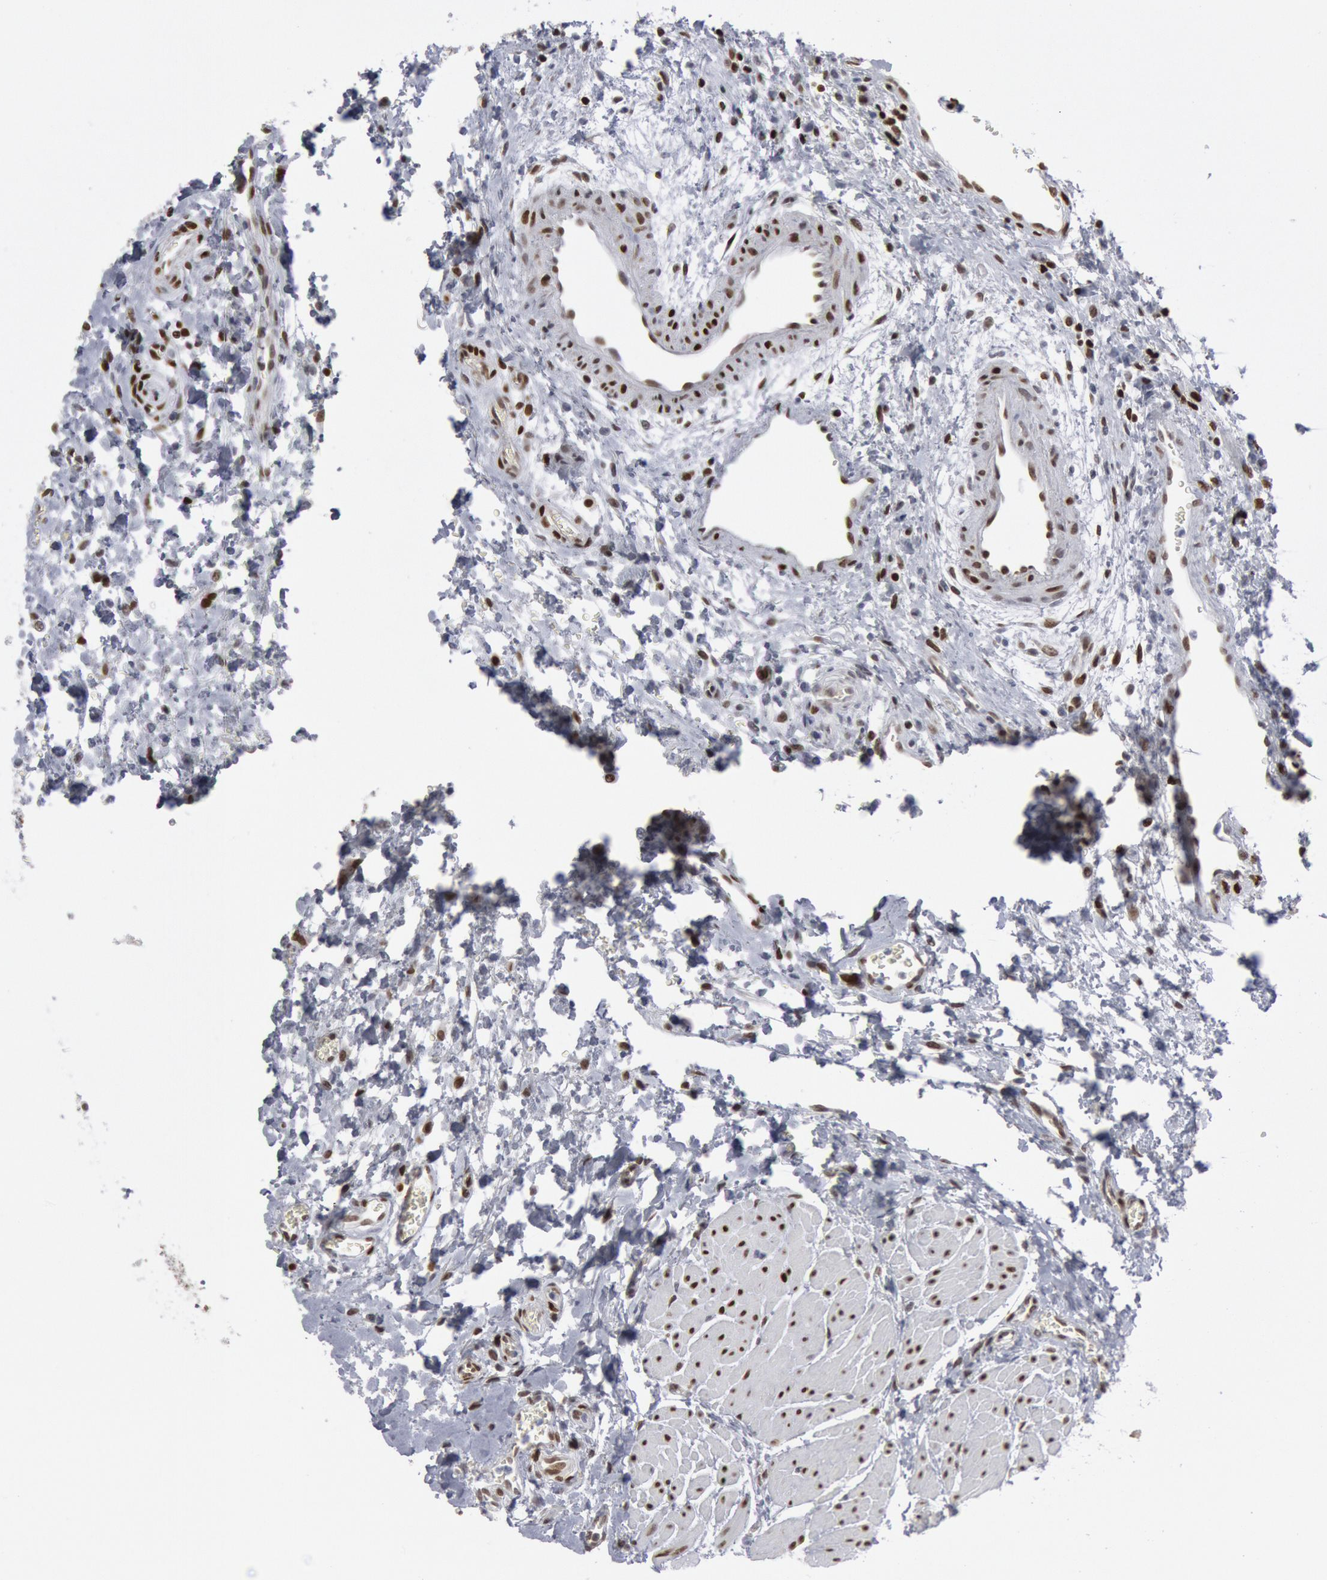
{"staining": {"intensity": "weak", "quantity": "25%-75%", "location": "nuclear"}, "tissue": "urinary bladder", "cell_type": "Urothelial cells", "image_type": "normal", "snomed": [{"axis": "morphology", "description": "Normal tissue, NOS"}, {"axis": "topography", "description": "Smooth muscle"}, {"axis": "topography", "description": "Urinary bladder"}], "caption": "Urothelial cells demonstrate weak nuclear expression in about 25%-75% of cells in benign urinary bladder.", "gene": "MECP2", "patient": {"sex": "male", "age": 35}}